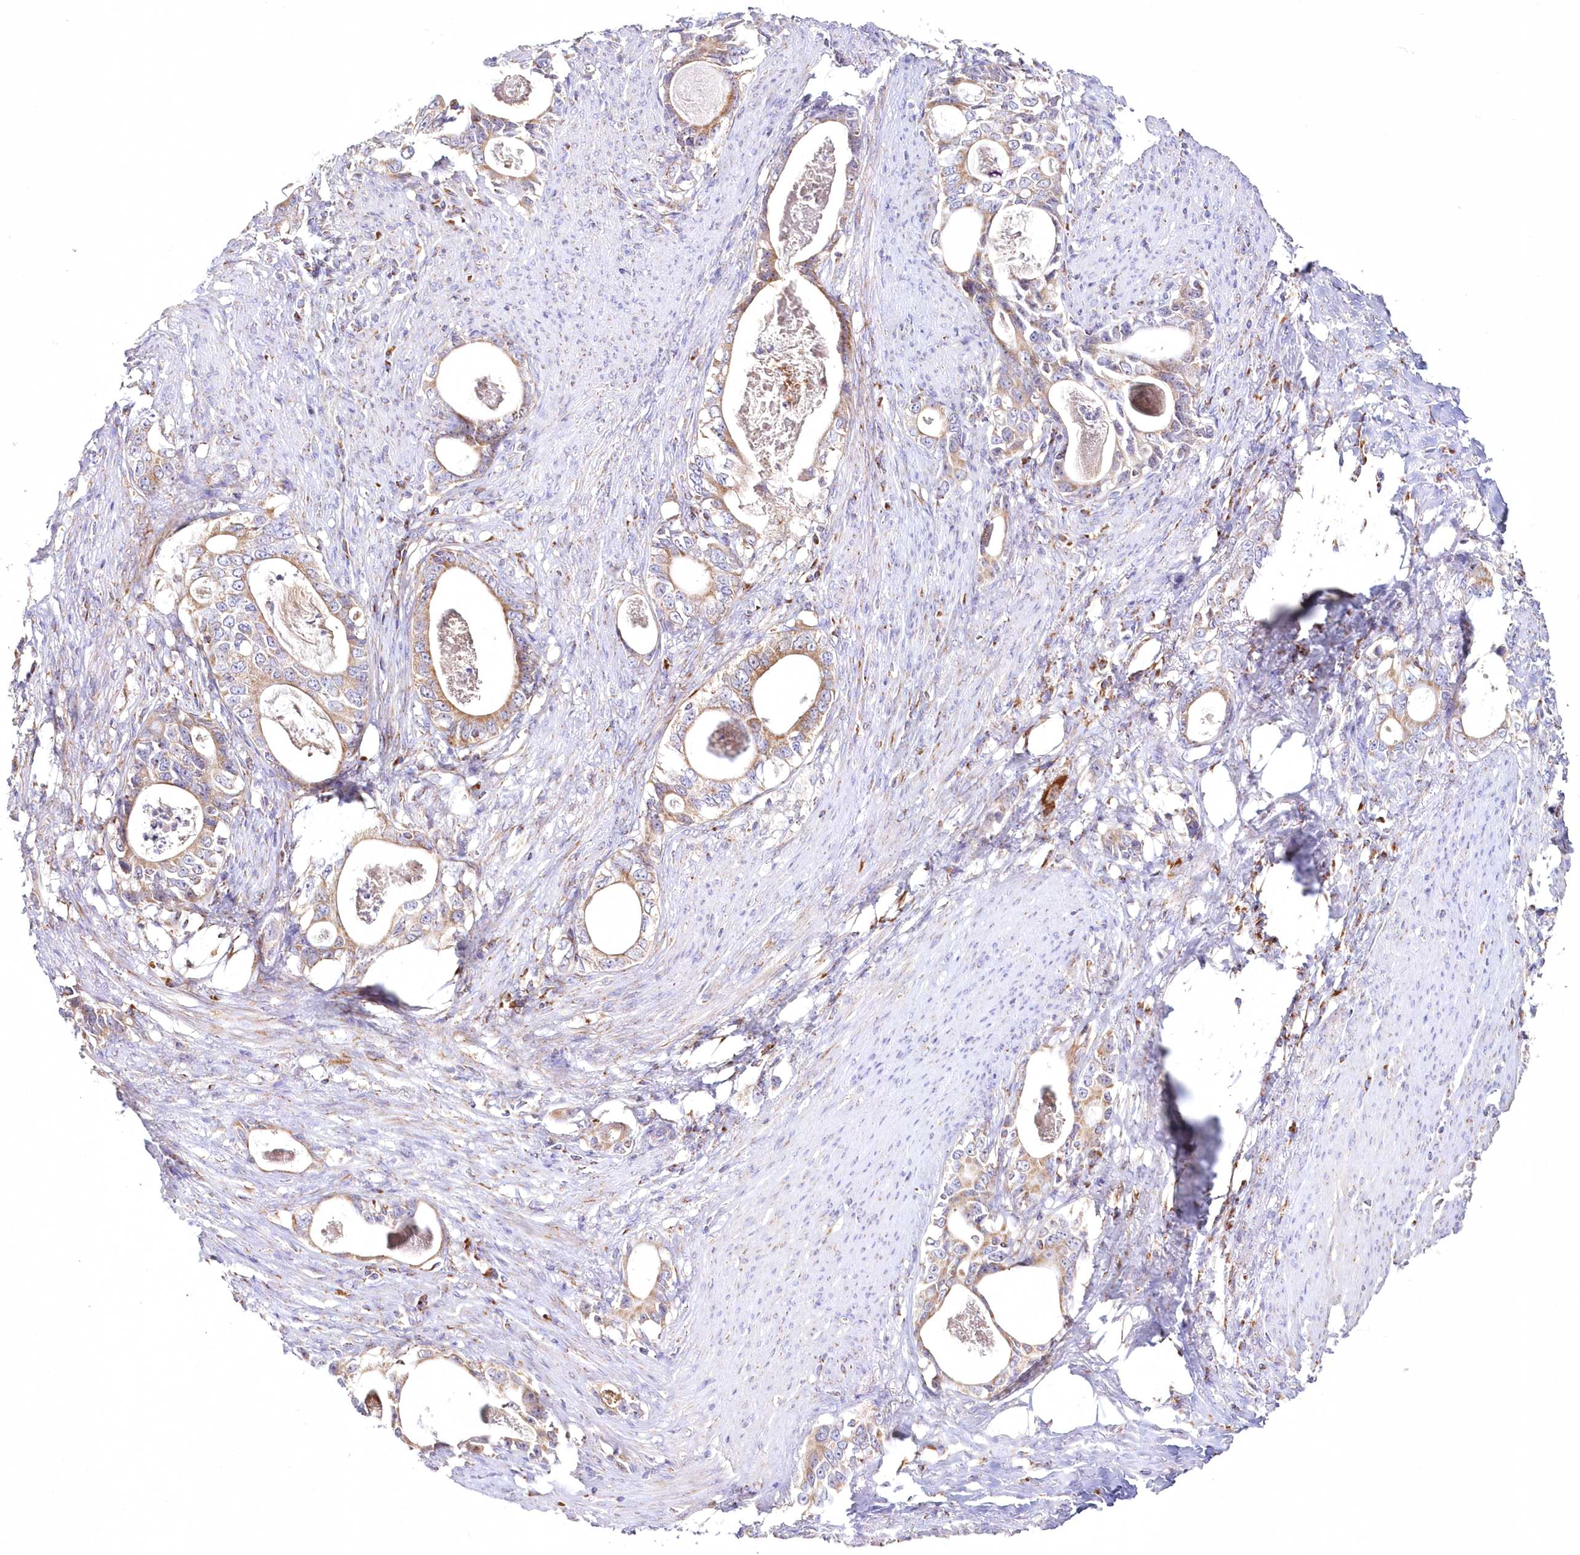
{"staining": {"intensity": "moderate", "quantity": ">75%", "location": "cytoplasmic/membranous"}, "tissue": "stomach cancer", "cell_type": "Tumor cells", "image_type": "cancer", "snomed": [{"axis": "morphology", "description": "Adenocarcinoma, NOS"}, {"axis": "topography", "description": "Stomach, lower"}], "caption": "High-magnification brightfield microscopy of adenocarcinoma (stomach) stained with DAB (brown) and counterstained with hematoxylin (blue). tumor cells exhibit moderate cytoplasmic/membranous positivity is appreciated in about>75% of cells.", "gene": "DNA2", "patient": {"sex": "female", "age": 72}}